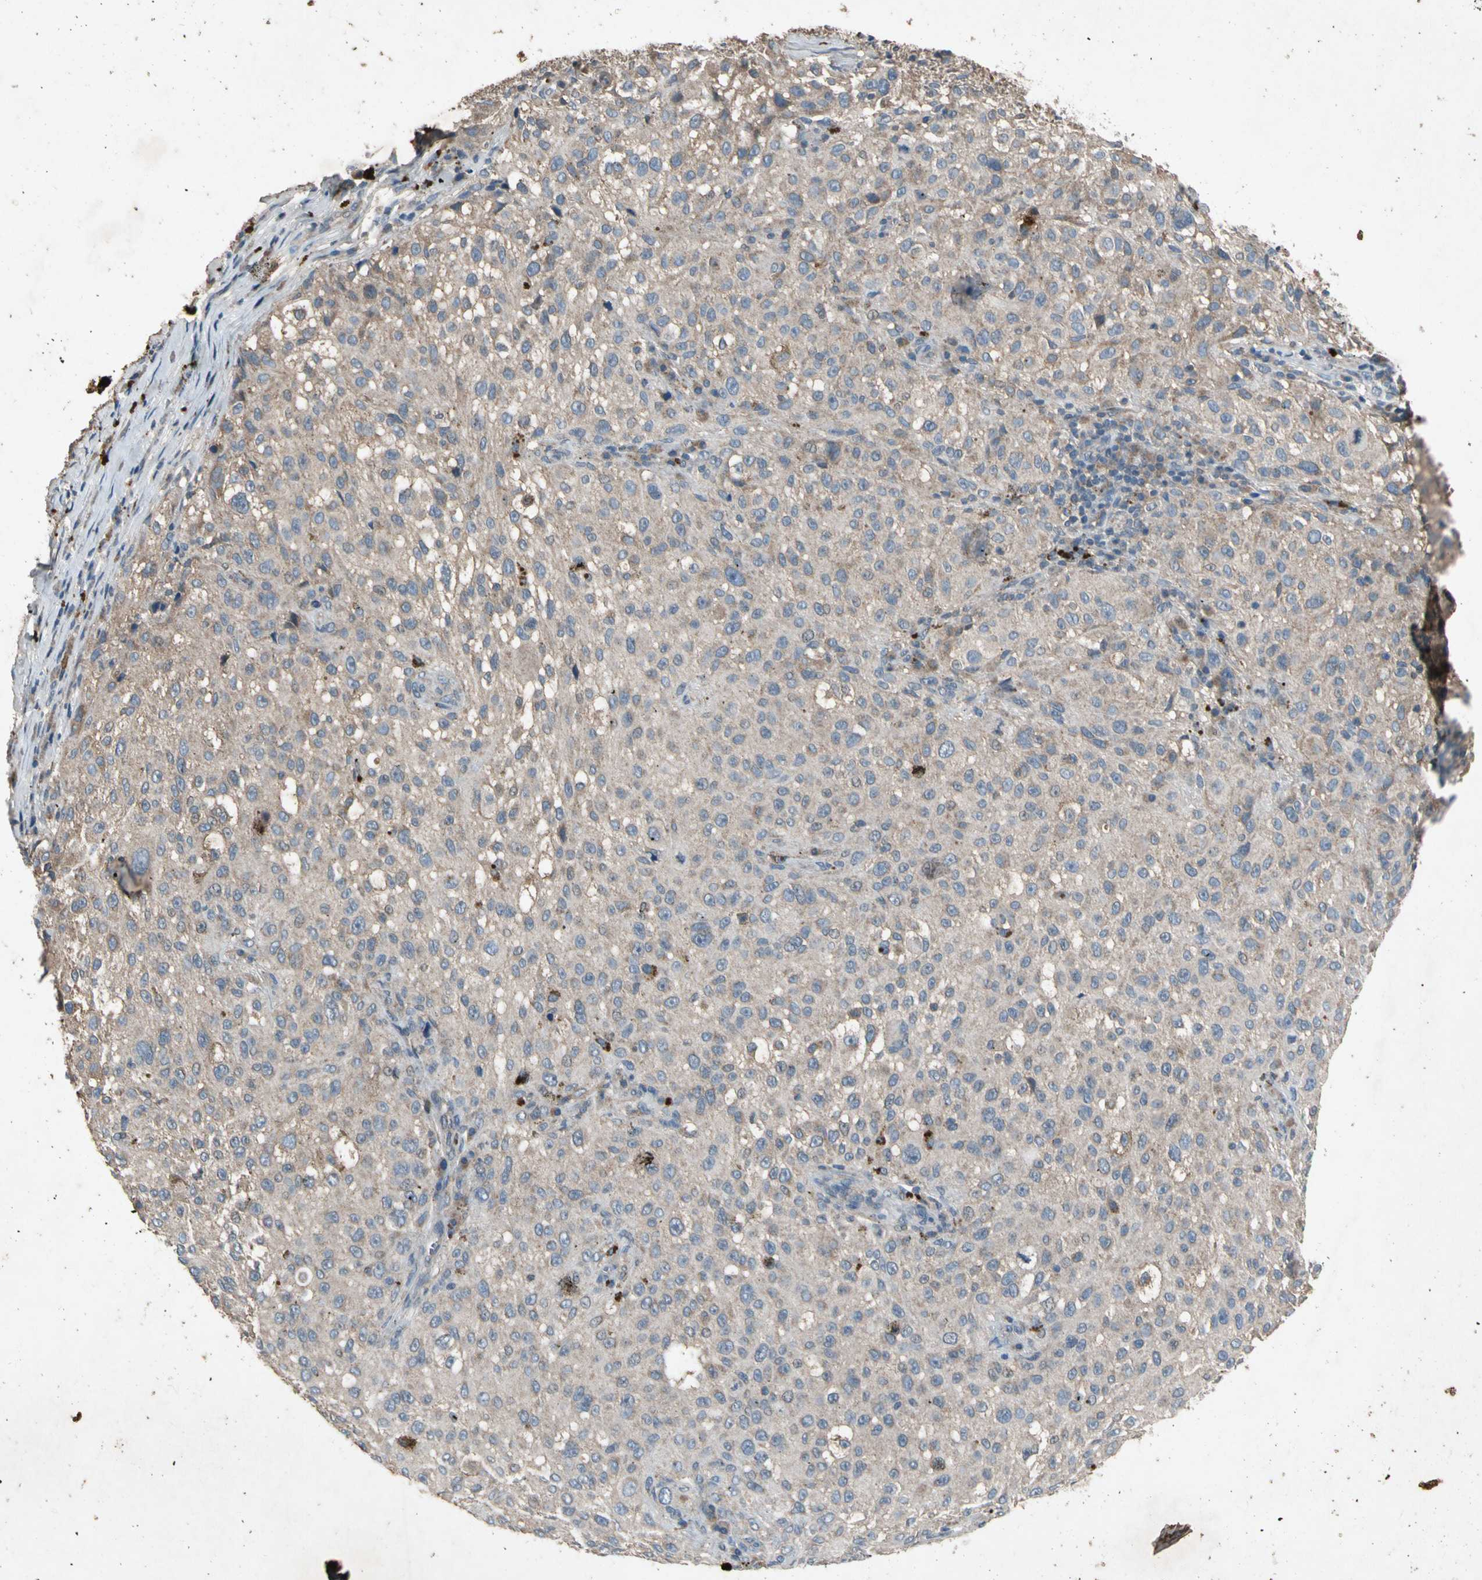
{"staining": {"intensity": "weak", "quantity": ">75%", "location": "cytoplasmic/membranous"}, "tissue": "melanoma", "cell_type": "Tumor cells", "image_type": "cancer", "snomed": [{"axis": "morphology", "description": "Necrosis, NOS"}, {"axis": "morphology", "description": "Malignant melanoma, NOS"}, {"axis": "topography", "description": "Skin"}], "caption": "This is an image of immunohistochemistry staining of melanoma, which shows weak staining in the cytoplasmic/membranous of tumor cells.", "gene": "GPLD1", "patient": {"sex": "female", "age": 87}}